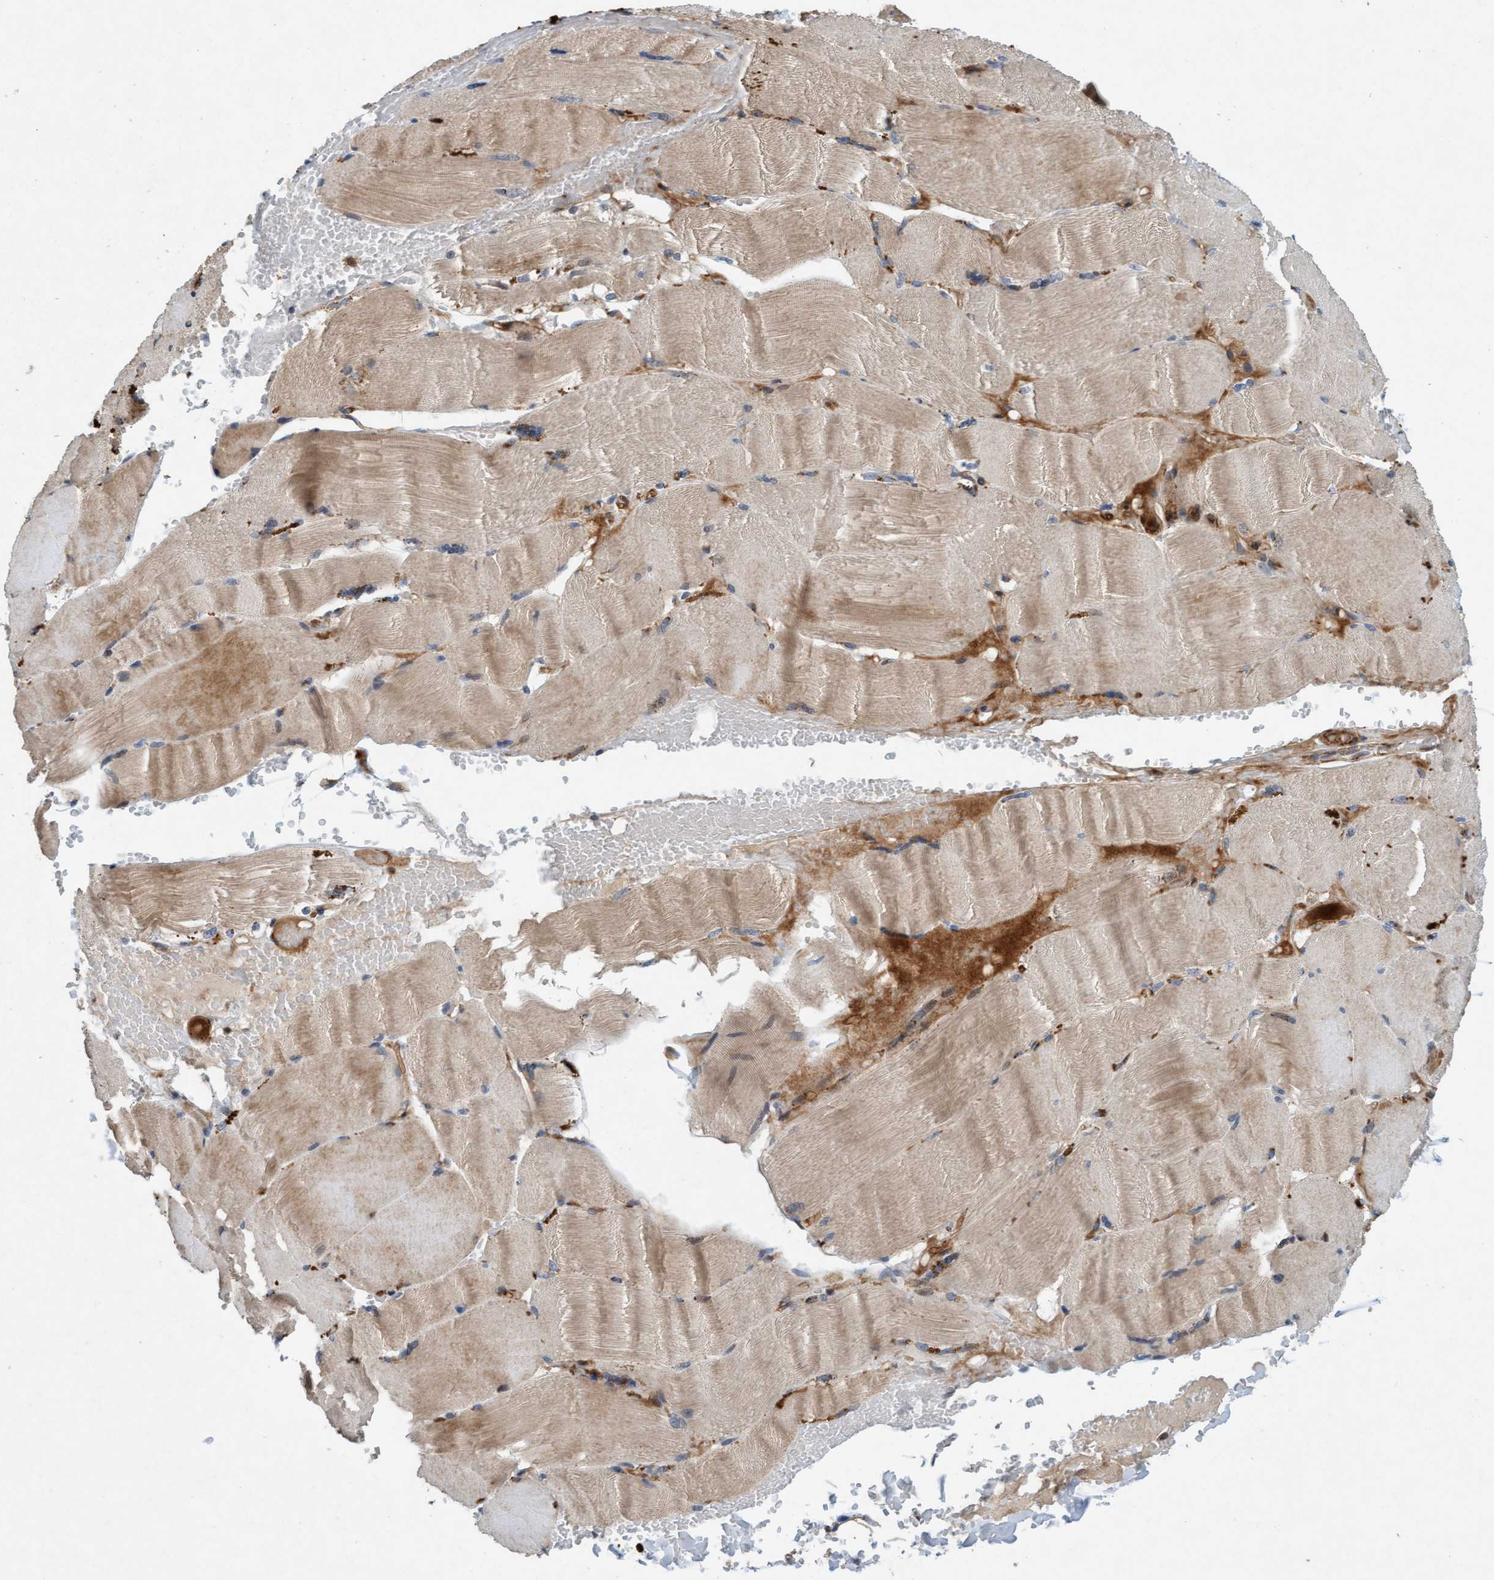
{"staining": {"intensity": "weak", "quantity": ">75%", "location": "cytoplasmic/membranous"}, "tissue": "skeletal muscle", "cell_type": "Myocytes", "image_type": "normal", "snomed": [{"axis": "morphology", "description": "Normal tissue, NOS"}, {"axis": "topography", "description": "Skin"}, {"axis": "topography", "description": "Skeletal muscle"}], "caption": "Weak cytoplasmic/membranous protein positivity is present in about >75% of myocytes in skeletal muscle.", "gene": "TMEM70", "patient": {"sex": "male", "age": 83}}